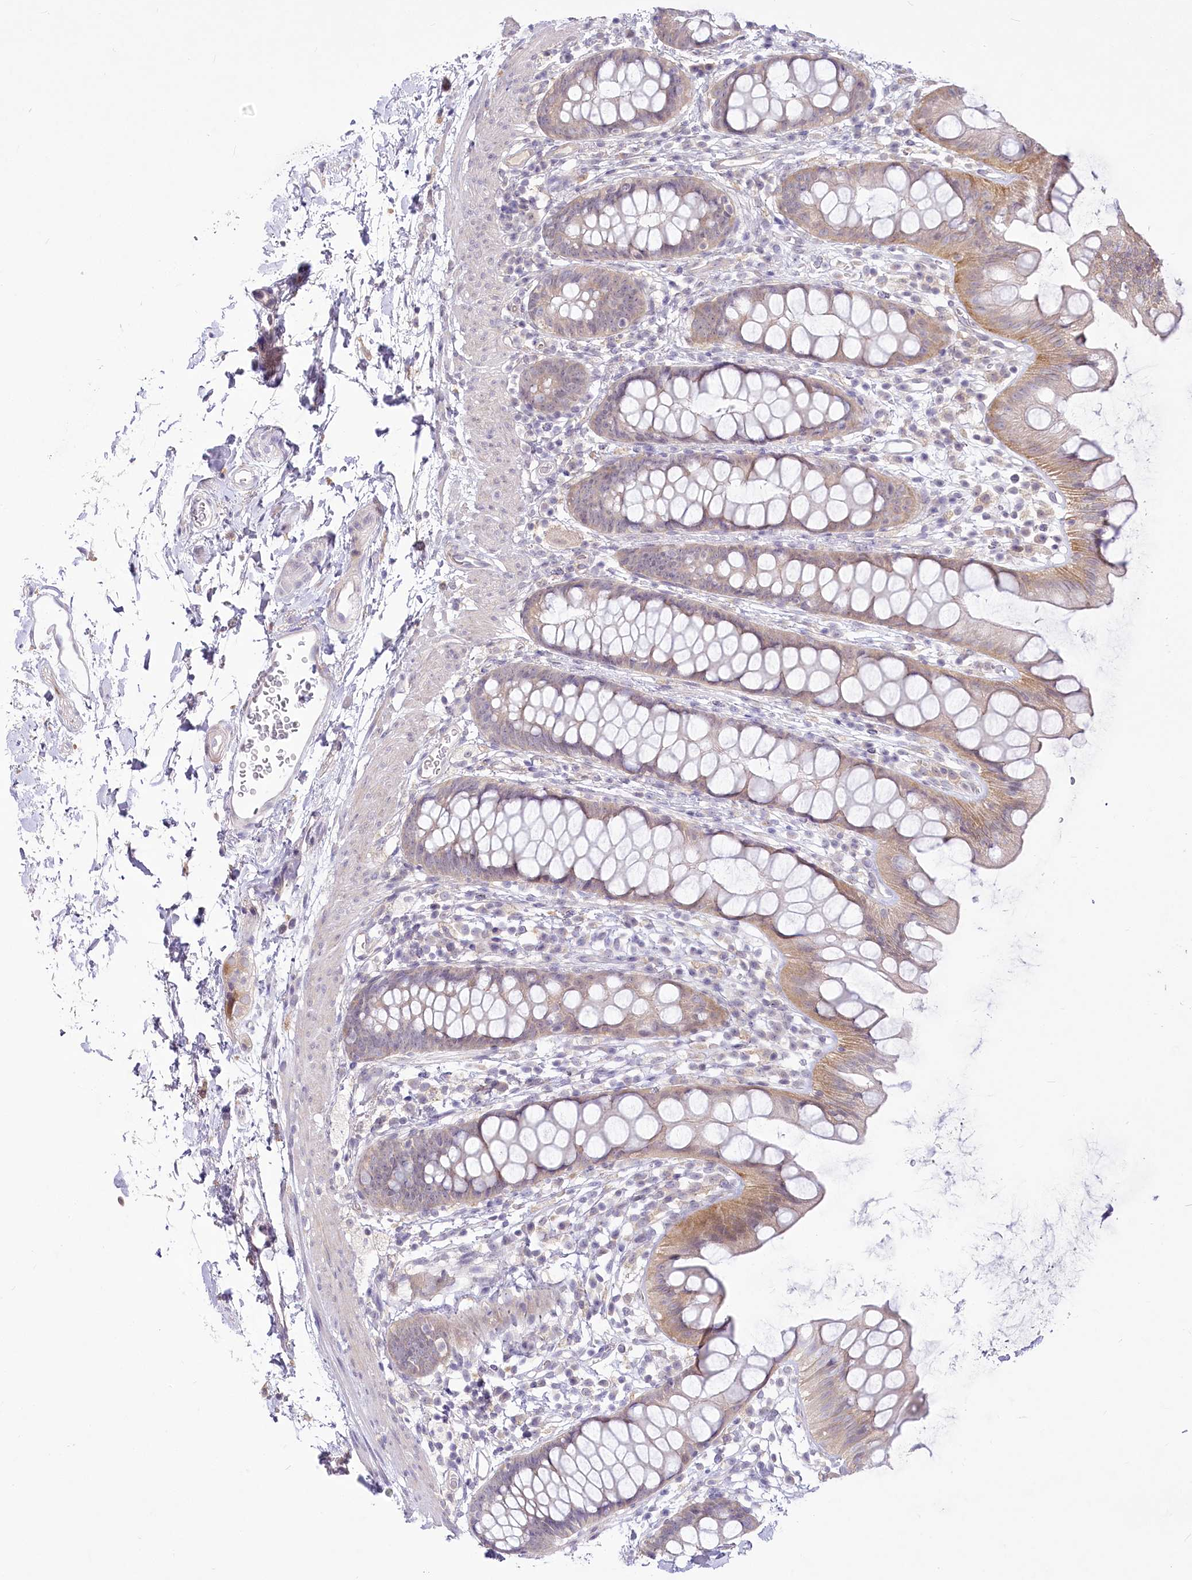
{"staining": {"intensity": "moderate", "quantity": "25%-75%", "location": "cytoplasmic/membranous"}, "tissue": "rectum", "cell_type": "Glandular cells", "image_type": "normal", "snomed": [{"axis": "morphology", "description": "Normal tissue, NOS"}, {"axis": "topography", "description": "Rectum"}], "caption": "Immunohistochemical staining of normal rectum shows 25%-75% levels of moderate cytoplasmic/membranous protein positivity in approximately 25%-75% of glandular cells. The protein is stained brown, and the nuclei are stained in blue (DAB IHC with brightfield microscopy, high magnification).", "gene": "EFHC2", "patient": {"sex": "female", "age": 65}}